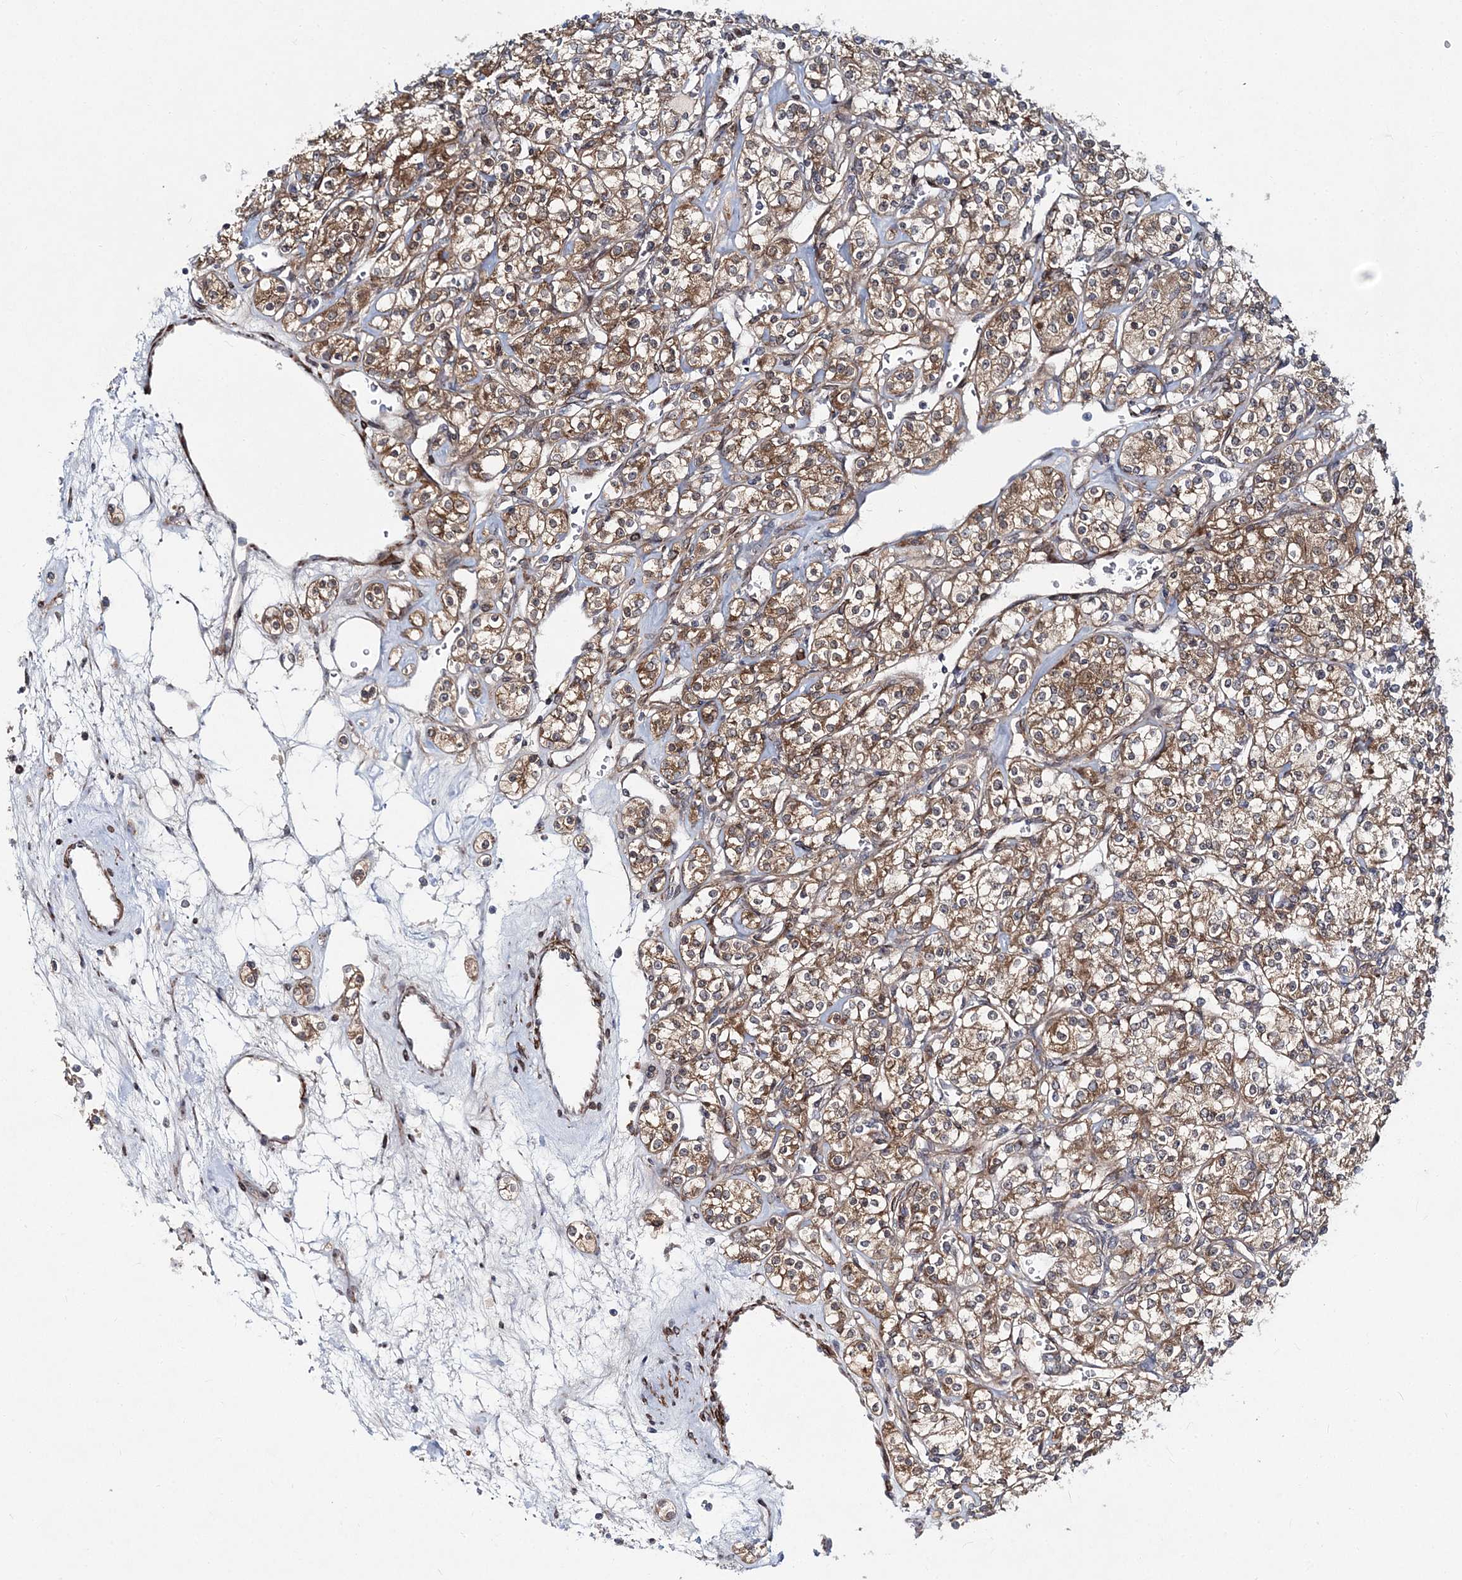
{"staining": {"intensity": "moderate", "quantity": ">75%", "location": "cytoplasmic/membranous"}, "tissue": "renal cancer", "cell_type": "Tumor cells", "image_type": "cancer", "snomed": [{"axis": "morphology", "description": "Adenocarcinoma, NOS"}, {"axis": "topography", "description": "Kidney"}], "caption": "Adenocarcinoma (renal) stained with a protein marker exhibits moderate staining in tumor cells.", "gene": "NBAS", "patient": {"sex": "male", "age": 77}}